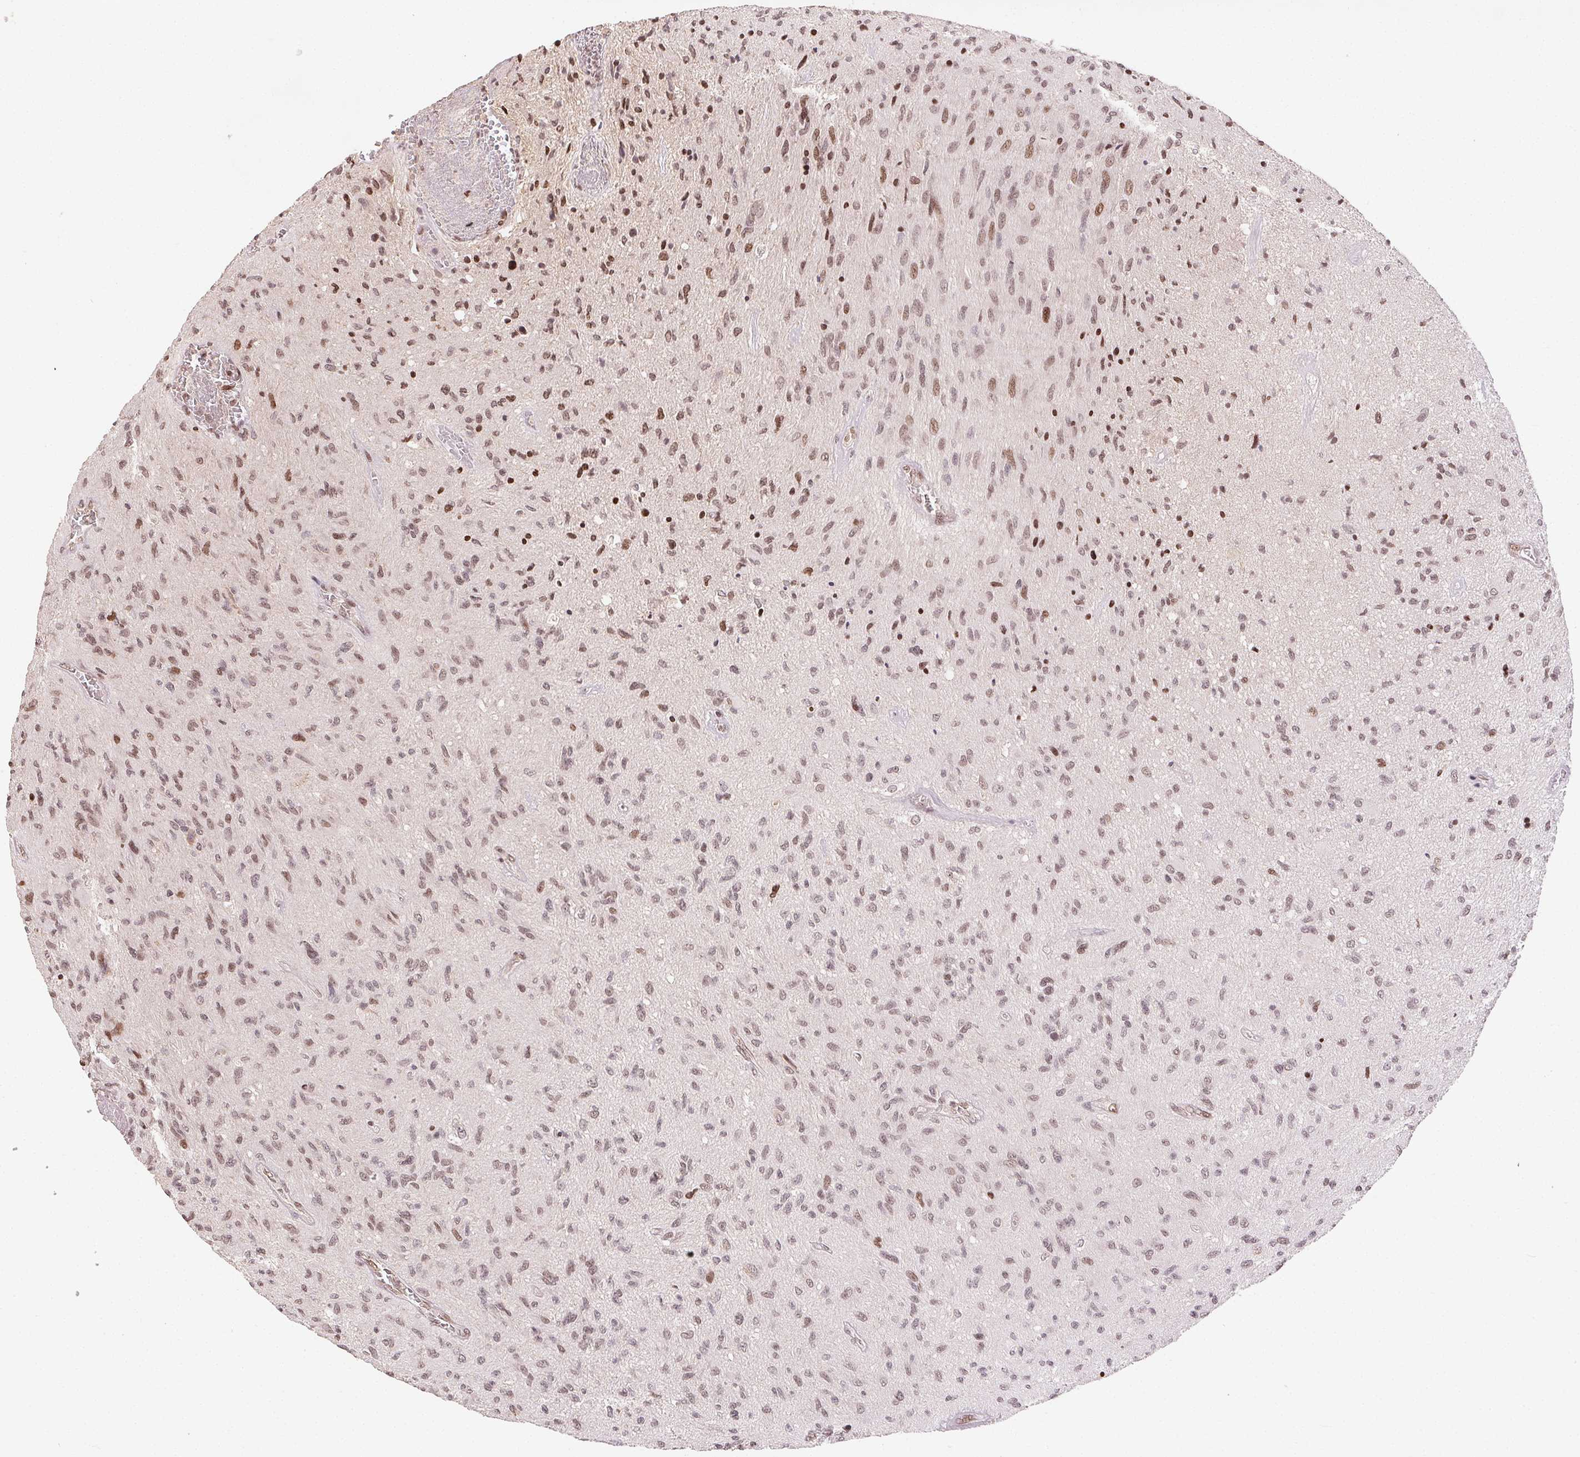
{"staining": {"intensity": "moderate", "quantity": ">75%", "location": "nuclear"}, "tissue": "glioma", "cell_type": "Tumor cells", "image_type": "cancer", "snomed": [{"axis": "morphology", "description": "Glioma, malignant, High grade"}, {"axis": "topography", "description": "Brain"}], "caption": "Tumor cells display medium levels of moderate nuclear expression in about >75% of cells in glioma.", "gene": "MAPKAPK2", "patient": {"sex": "male", "age": 54}}